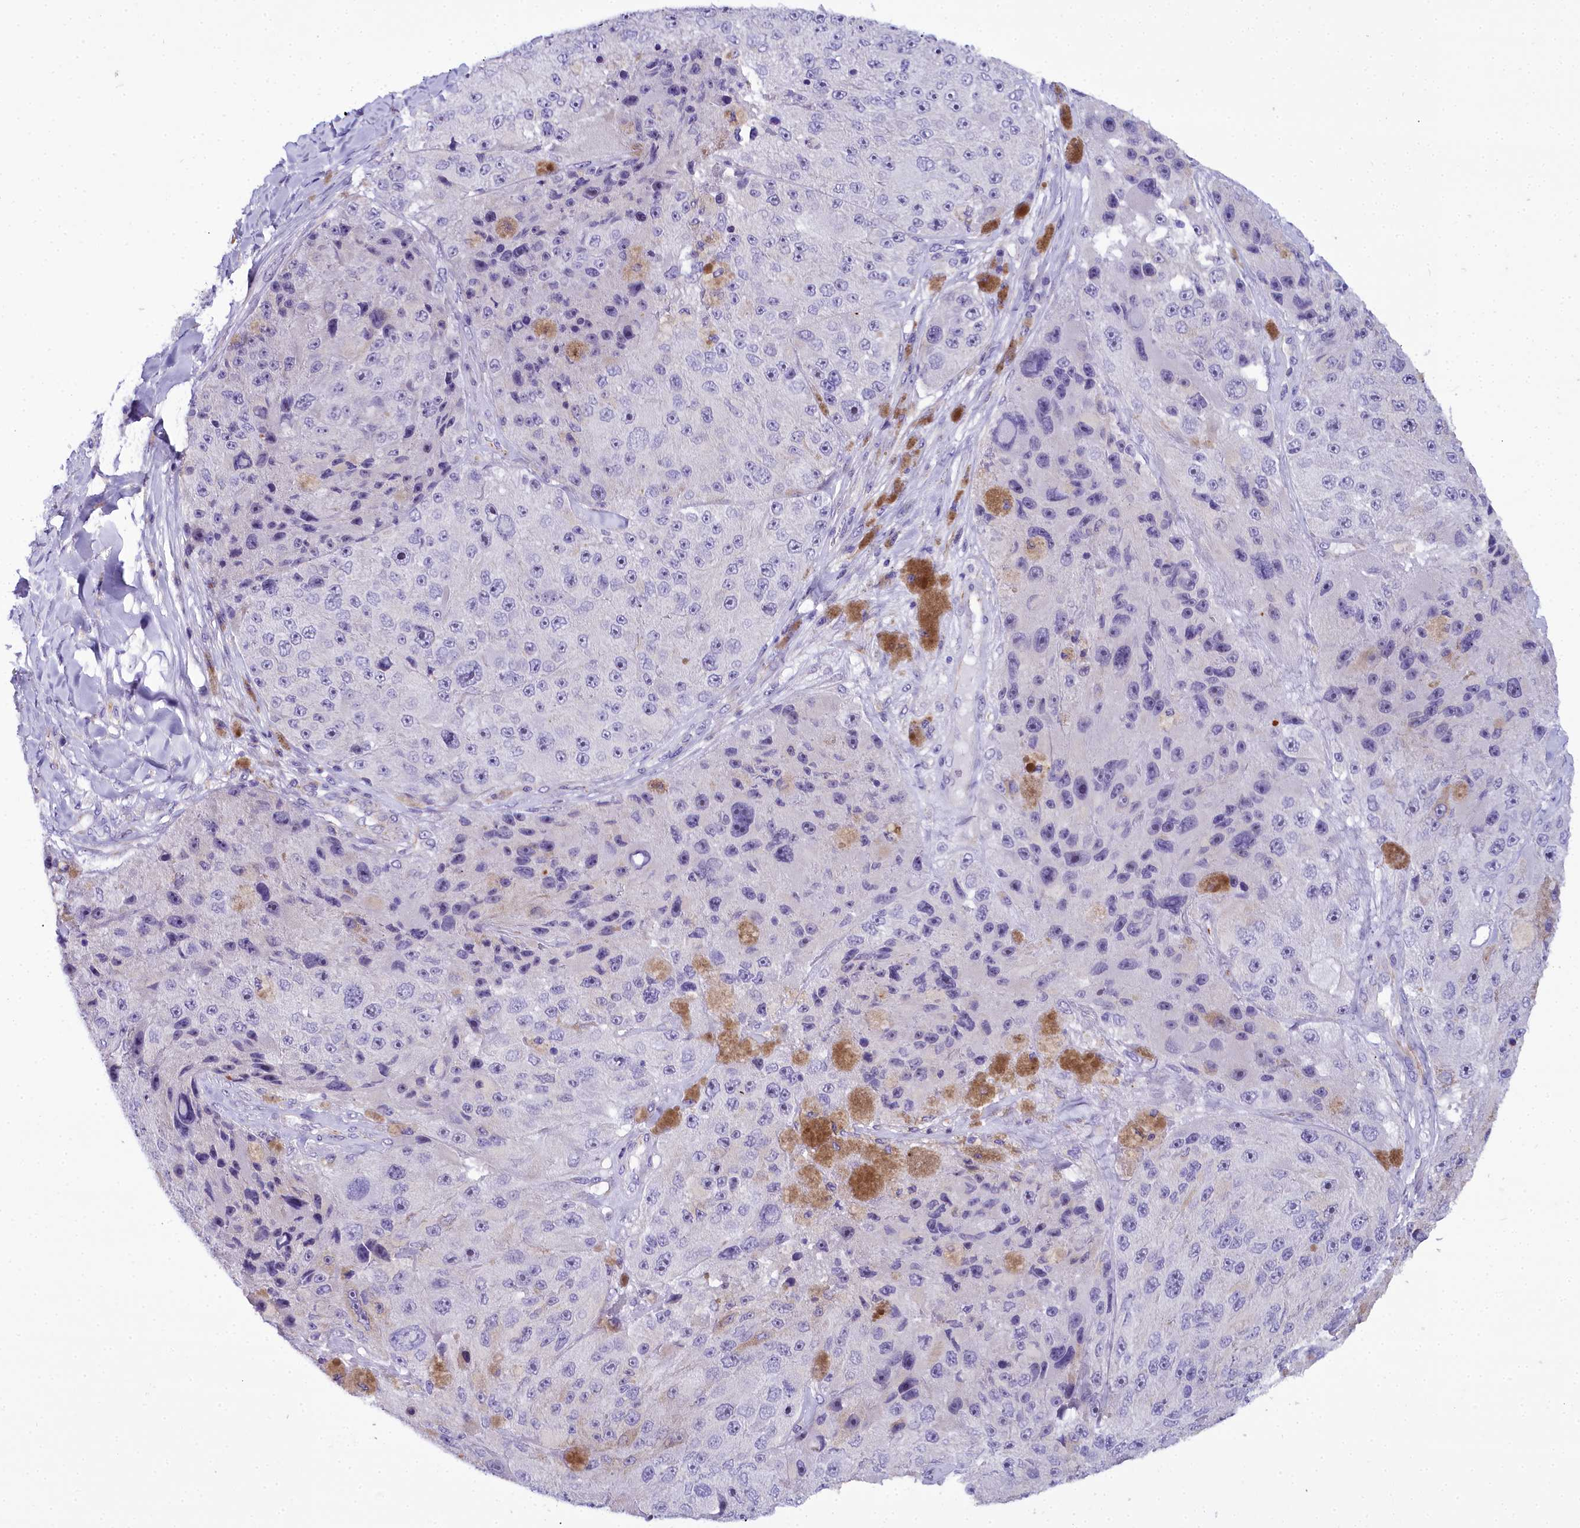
{"staining": {"intensity": "negative", "quantity": "none", "location": "none"}, "tissue": "melanoma", "cell_type": "Tumor cells", "image_type": "cancer", "snomed": [{"axis": "morphology", "description": "Malignant melanoma, Metastatic site"}, {"axis": "topography", "description": "Lymph node"}], "caption": "Malignant melanoma (metastatic site) was stained to show a protein in brown. There is no significant staining in tumor cells.", "gene": "TIMM22", "patient": {"sex": "male", "age": 62}}